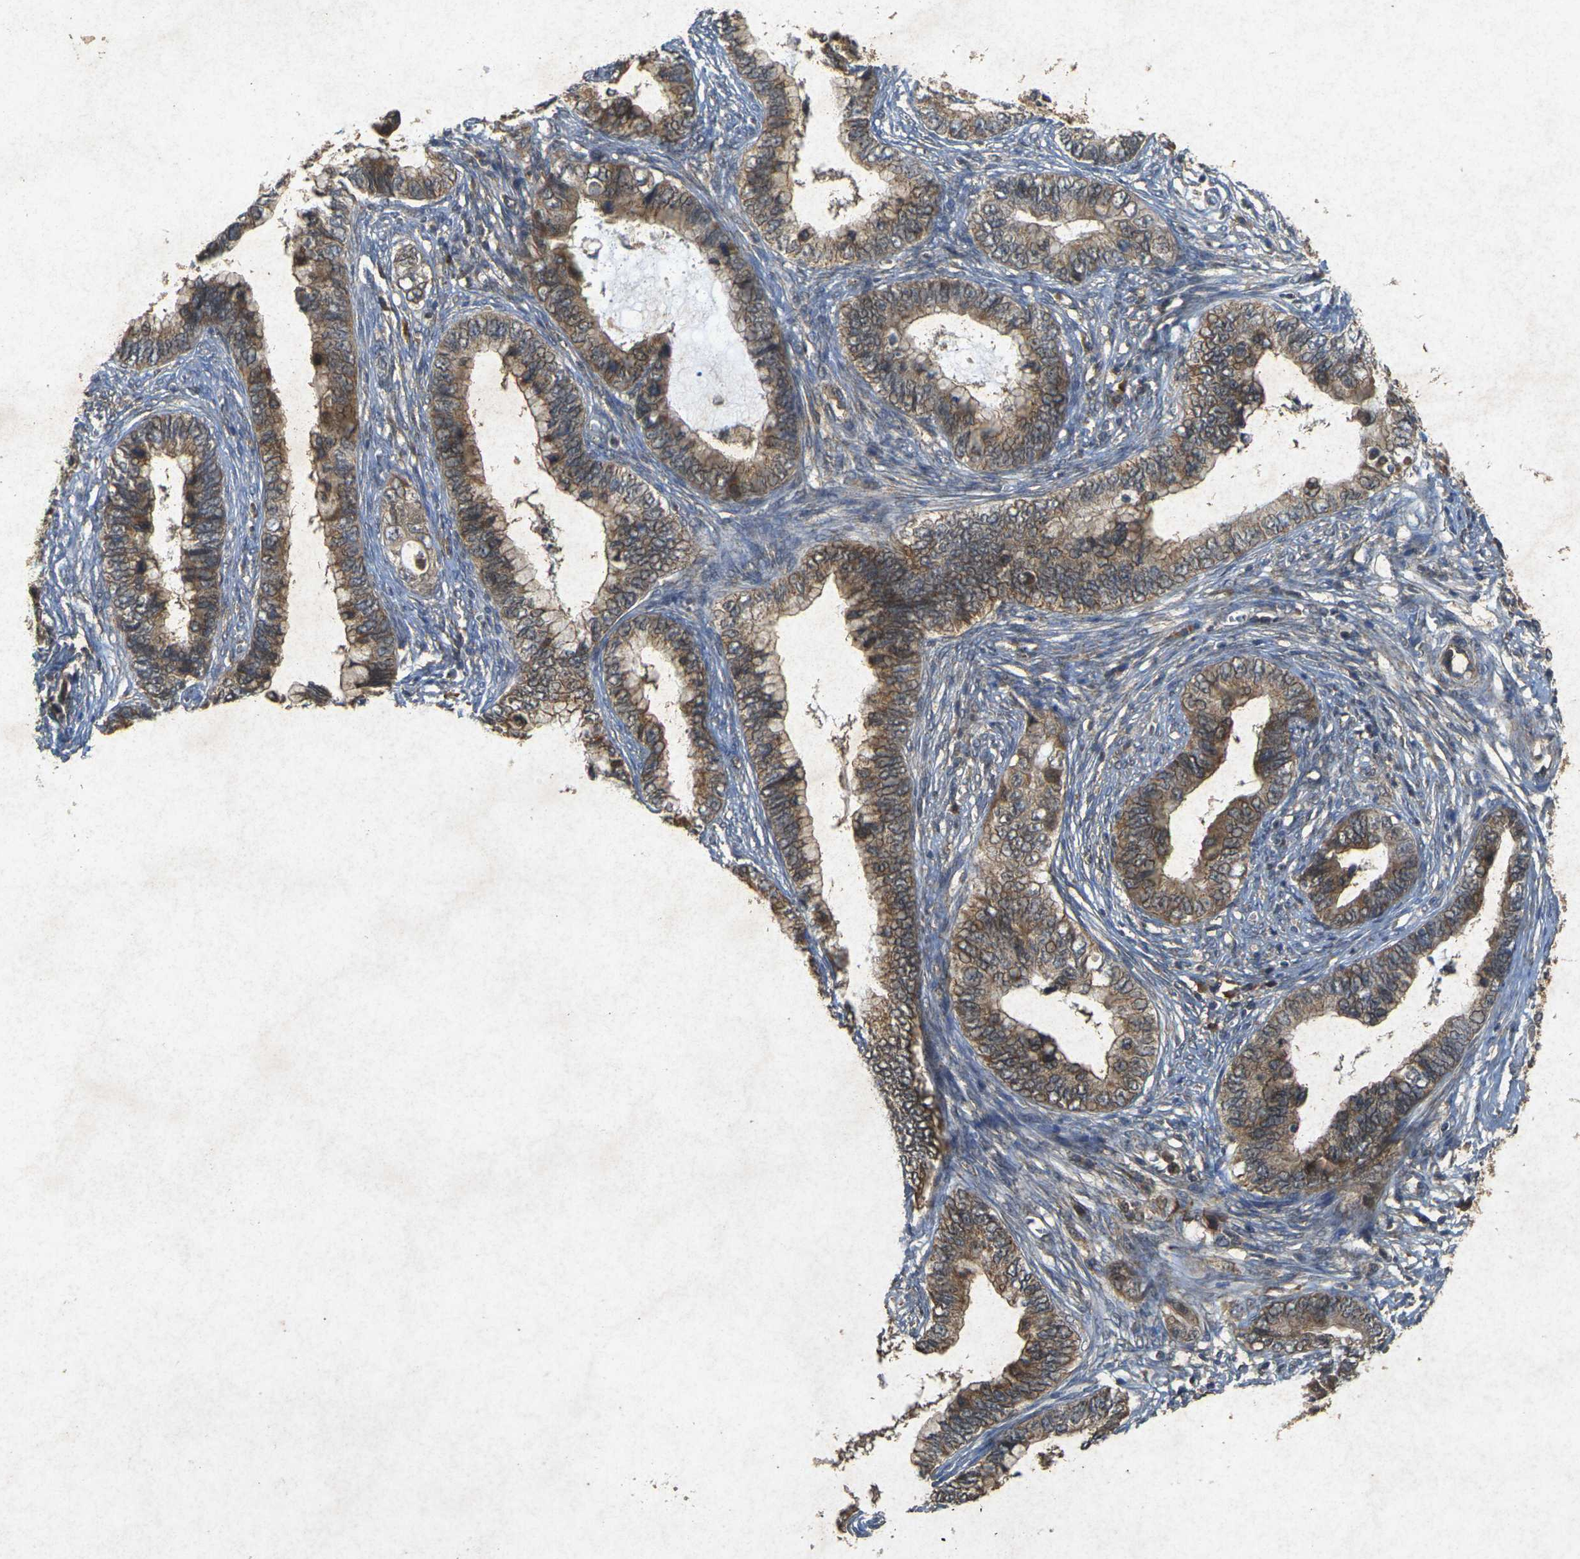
{"staining": {"intensity": "moderate", "quantity": ">75%", "location": "cytoplasmic/membranous"}, "tissue": "cervical cancer", "cell_type": "Tumor cells", "image_type": "cancer", "snomed": [{"axis": "morphology", "description": "Adenocarcinoma, NOS"}, {"axis": "topography", "description": "Cervix"}], "caption": "This histopathology image reveals immunohistochemistry (IHC) staining of human cervical adenocarcinoma, with medium moderate cytoplasmic/membranous staining in about >75% of tumor cells.", "gene": "ERN1", "patient": {"sex": "female", "age": 44}}